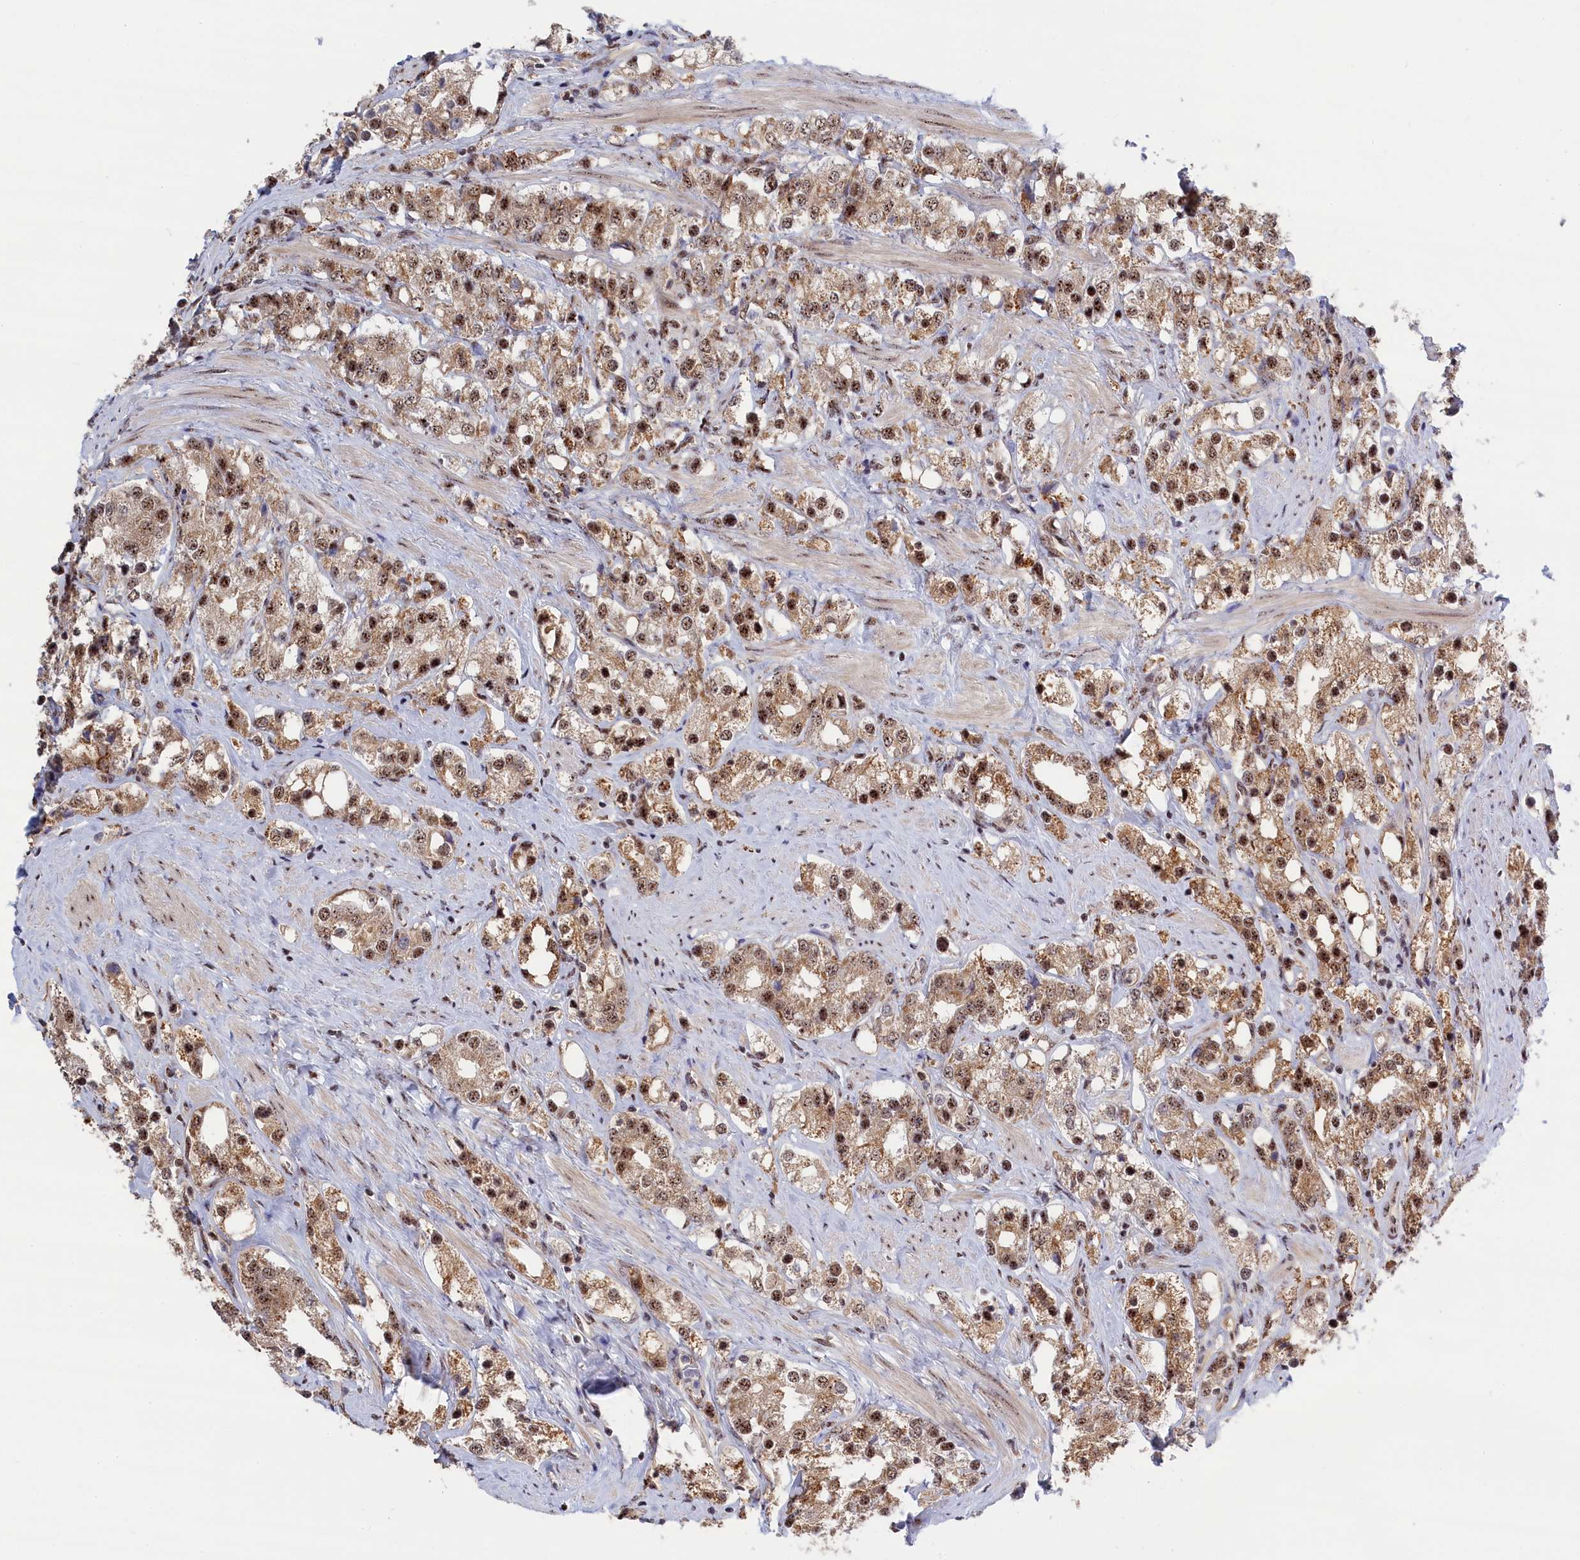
{"staining": {"intensity": "moderate", "quantity": ">75%", "location": "cytoplasmic/membranous,nuclear"}, "tissue": "prostate cancer", "cell_type": "Tumor cells", "image_type": "cancer", "snomed": [{"axis": "morphology", "description": "Adenocarcinoma, NOS"}, {"axis": "topography", "description": "Prostate"}], "caption": "Moderate cytoplasmic/membranous and nuclear positivity for a protein is appreciated in approximately >75% of tumor cells of prostate cancer using immunohistochemistry.", "gene": "TAB1", "patient": {"sex": "male", "age": 79}}